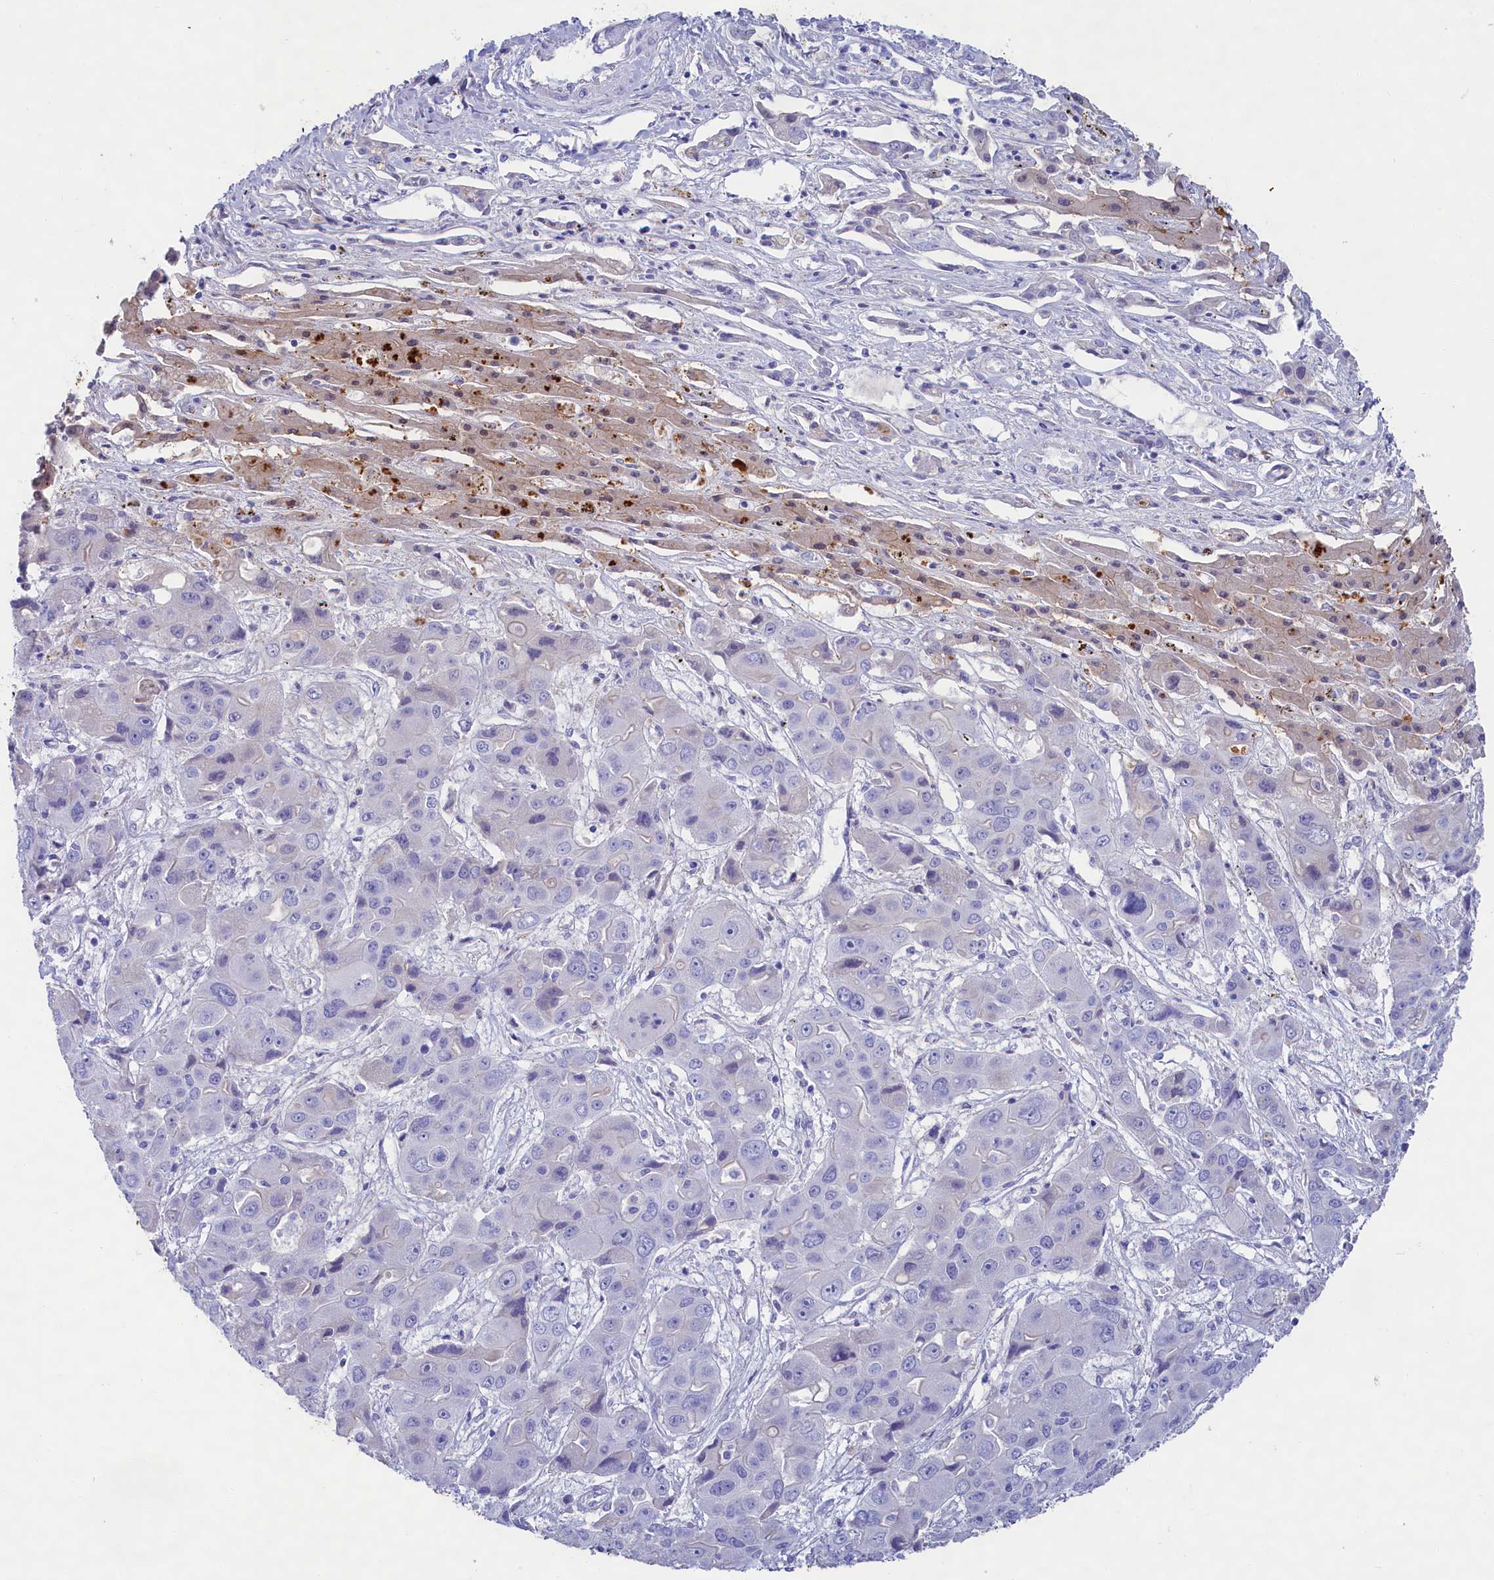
{"staining": {"intensity": "negative", "quantity": "none", "location": "none"}, "tissue": "liver cancer", "cell_type": "Tumor cells", "image_type": "cancer", "snomed": [{"axis": "morphology", "description": "Cholangiocarcinoma"}, {"axis": "topography", "description": "Liver"}], "caption": "This is an IHC image of human cholangiocarcinoma (liver). There is no positivity in tumor cells.", "gene": "SULT2A1", "patient": {"sex": "male", "age": 67}}